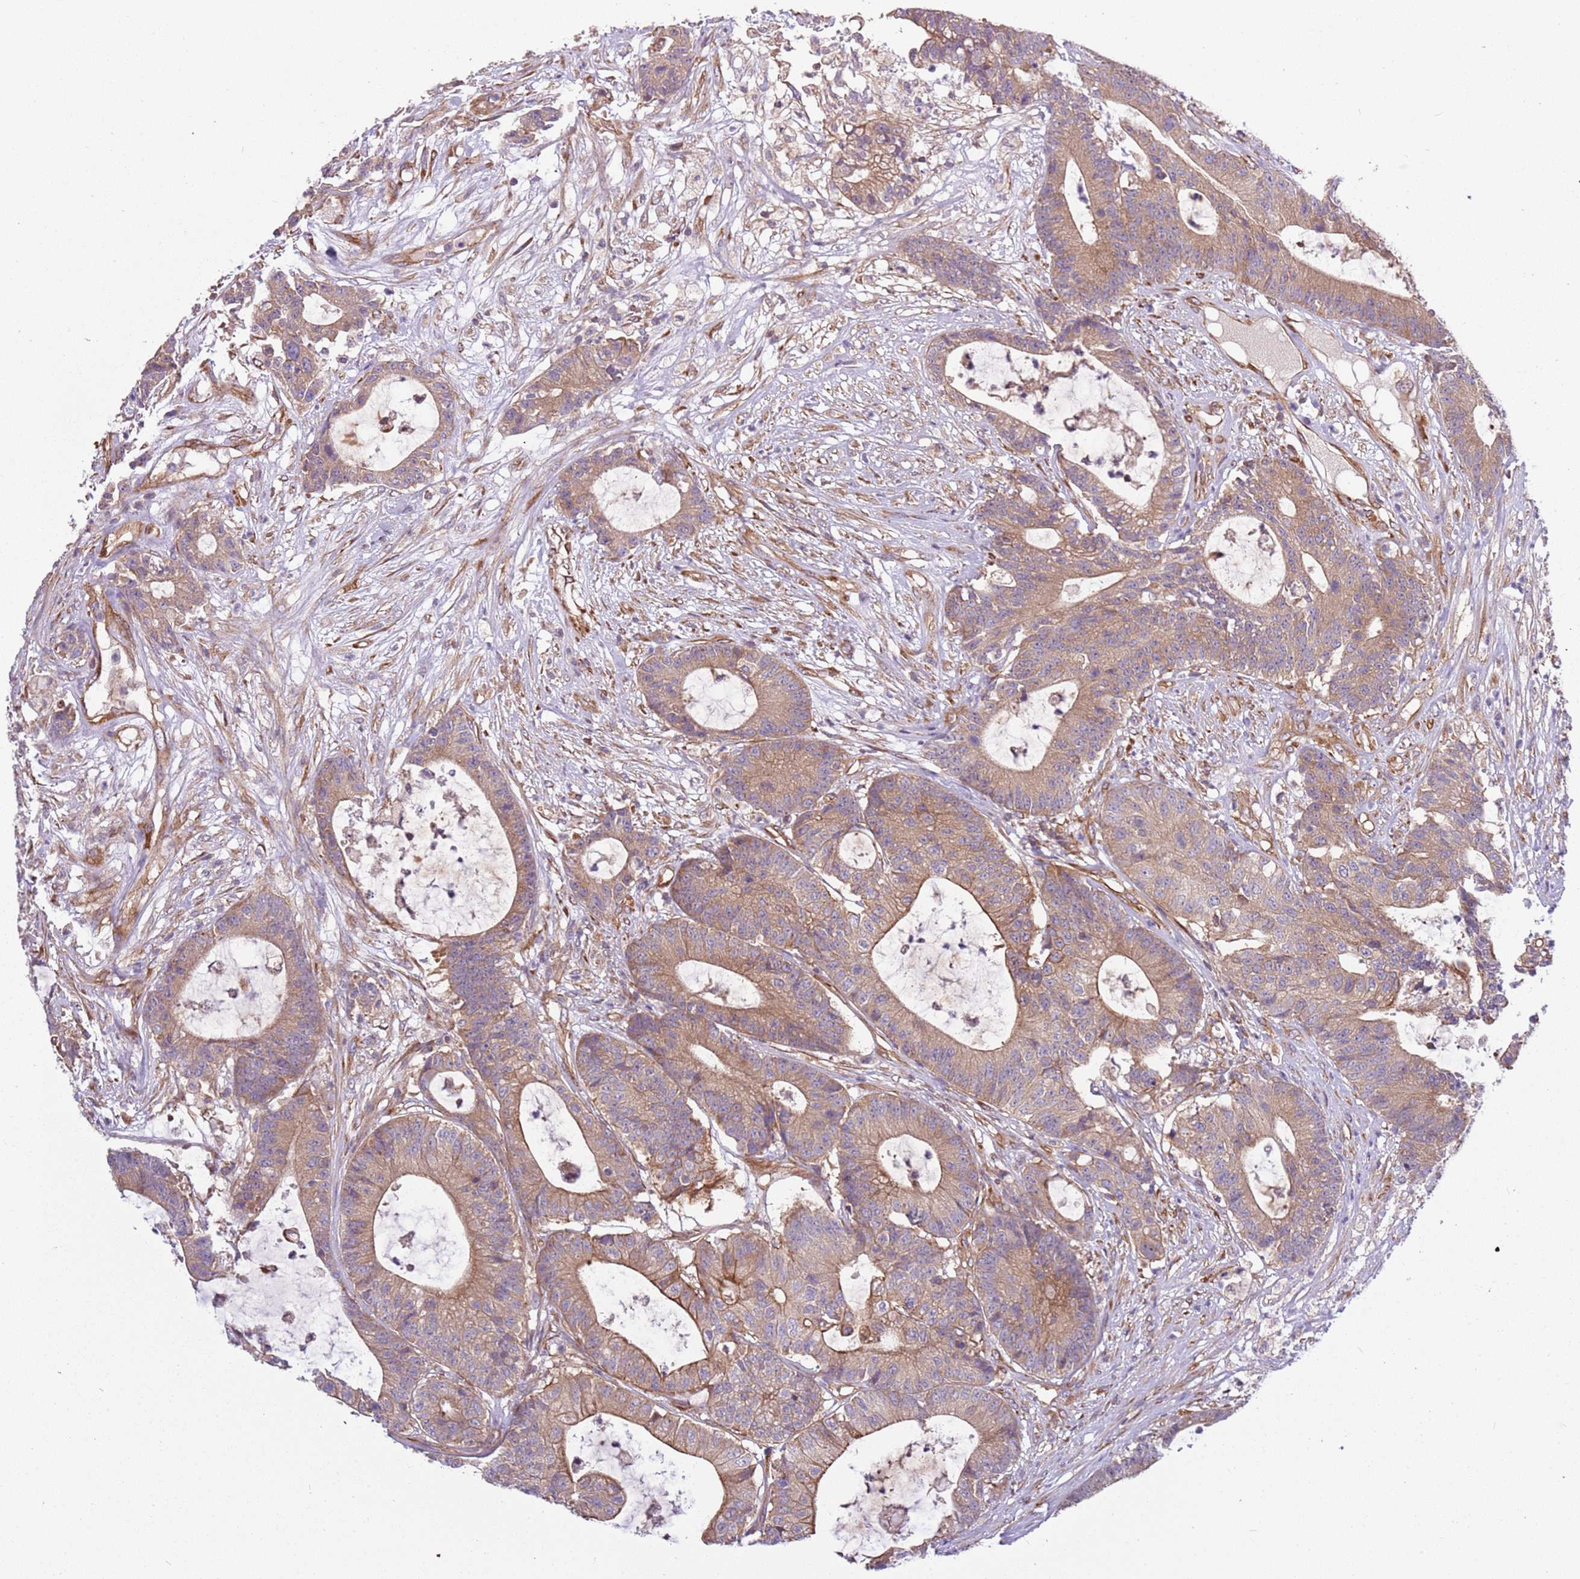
{"staining": {"intensity": "moderate", "quantity": ">75%", "location": "cytoplasmic/membranous"}, "tissue": "colorectal cancer", "cell_type": "Tumor cells", "image_type": "cancer", "snomed": [{"axis": "morphology", "description": "Adenocarcinoma, NOS"}, {"axis": "topography", "description": "Colon"}], "caption": "The histopathology image displays a brown stain indicating the presence of a protein in the cytoplasmic/membranous of tumor cells in colorectal cancer (adenocarcinoma).", "gene": "GNL1", "patient": {"sex": "female", "age": 84}}